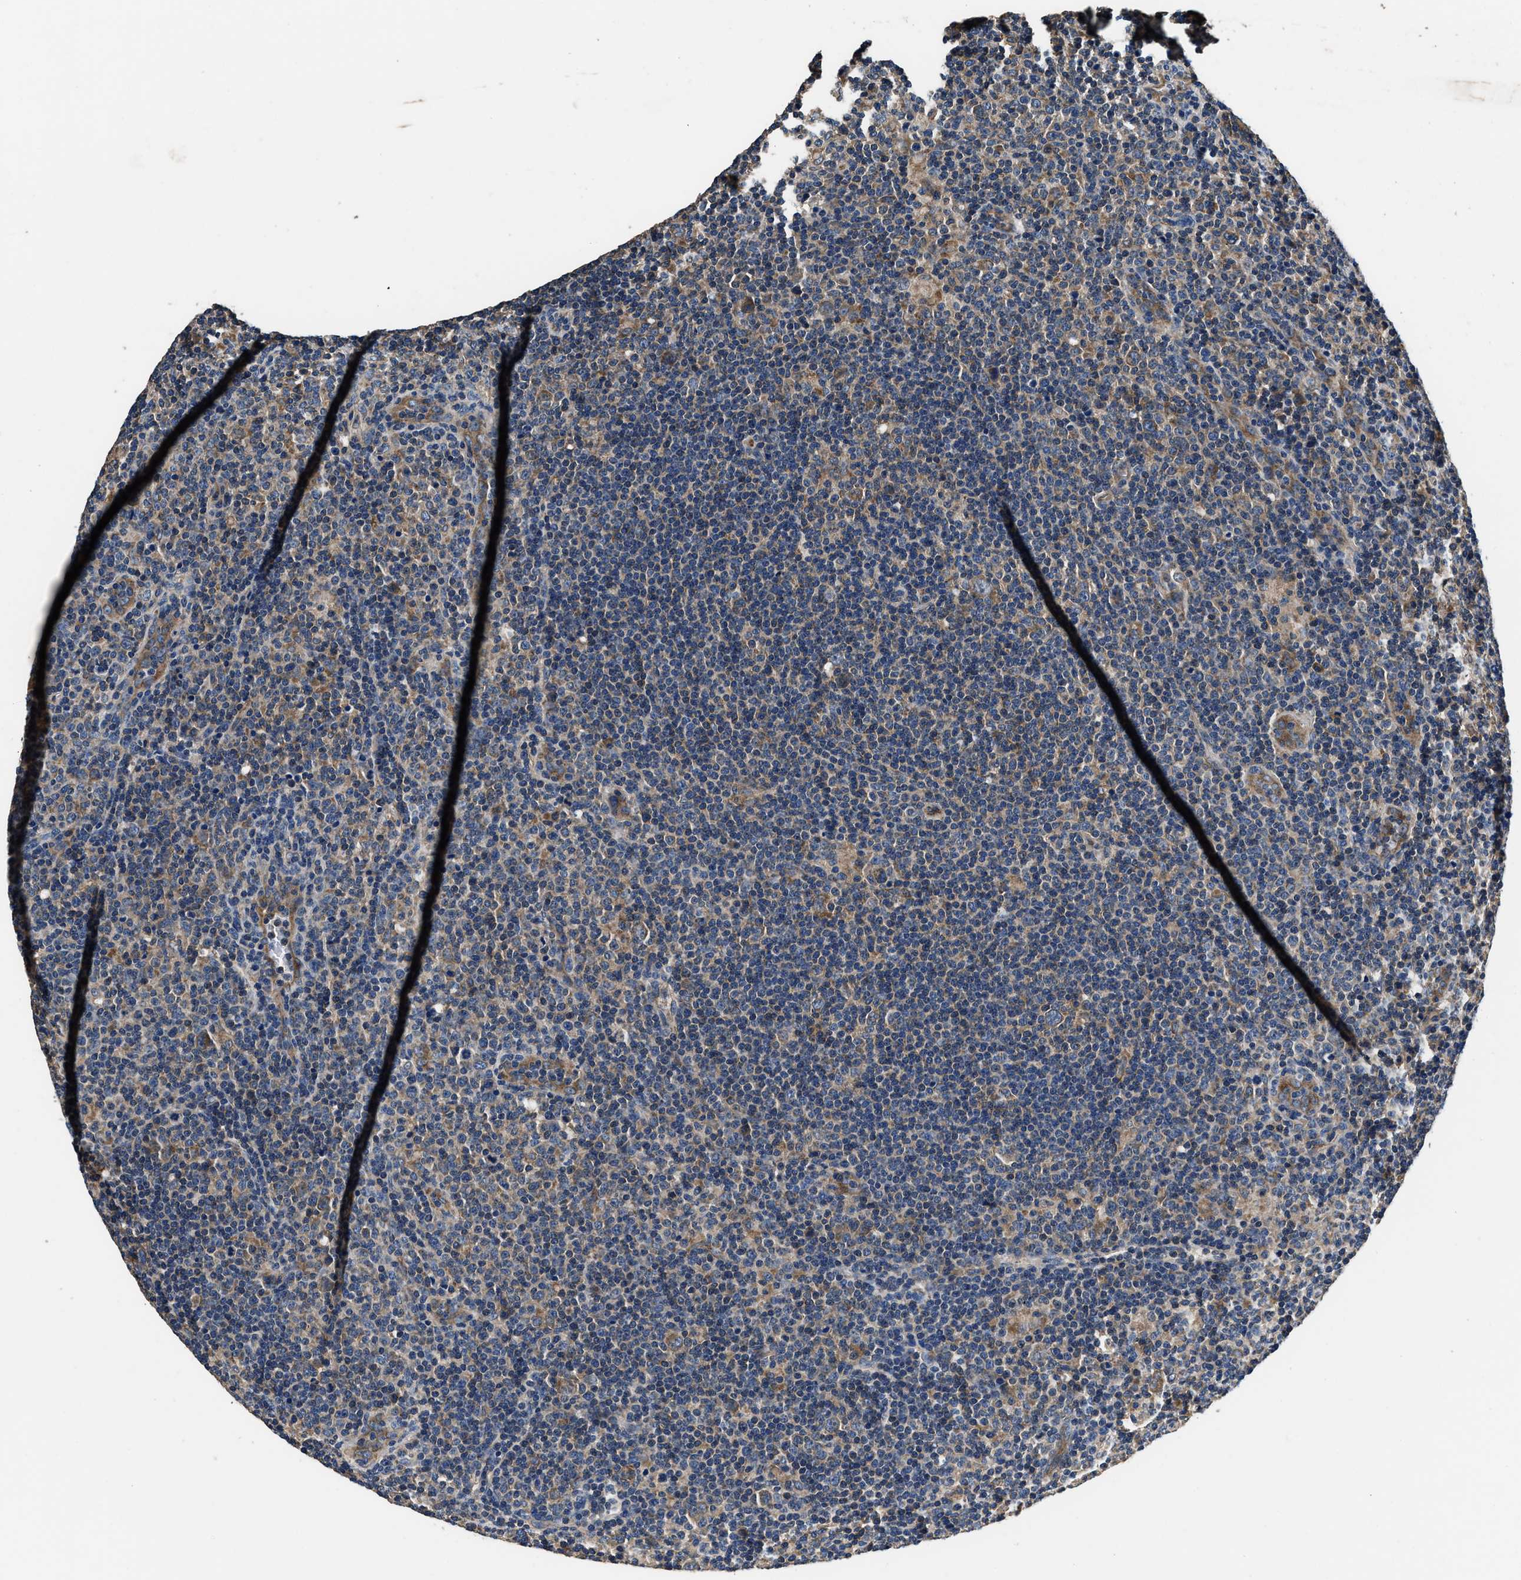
{"staining": {"intensity": "weak", "quantity": "25%-75%", "location": "cytoplasmic/membranous"}, "tissue": "lymphoma", "cell_type": "Tumor cells", "image_type": "cancer", "snomed": [{"axis": "morphology", "description": "Hodgkin's disease, NOS"}, {"axis": "topography", "description": "Lymph node"}], "caption": "An image showing weak cytoplasmic/membranous staining in approximately 25%-75% of tumor cells in Hodgkin's disease, as visualized by brown immunohistochemical staining.", "gene": "DHRS7B", "patient": {"sex": "female", "age": 57}}